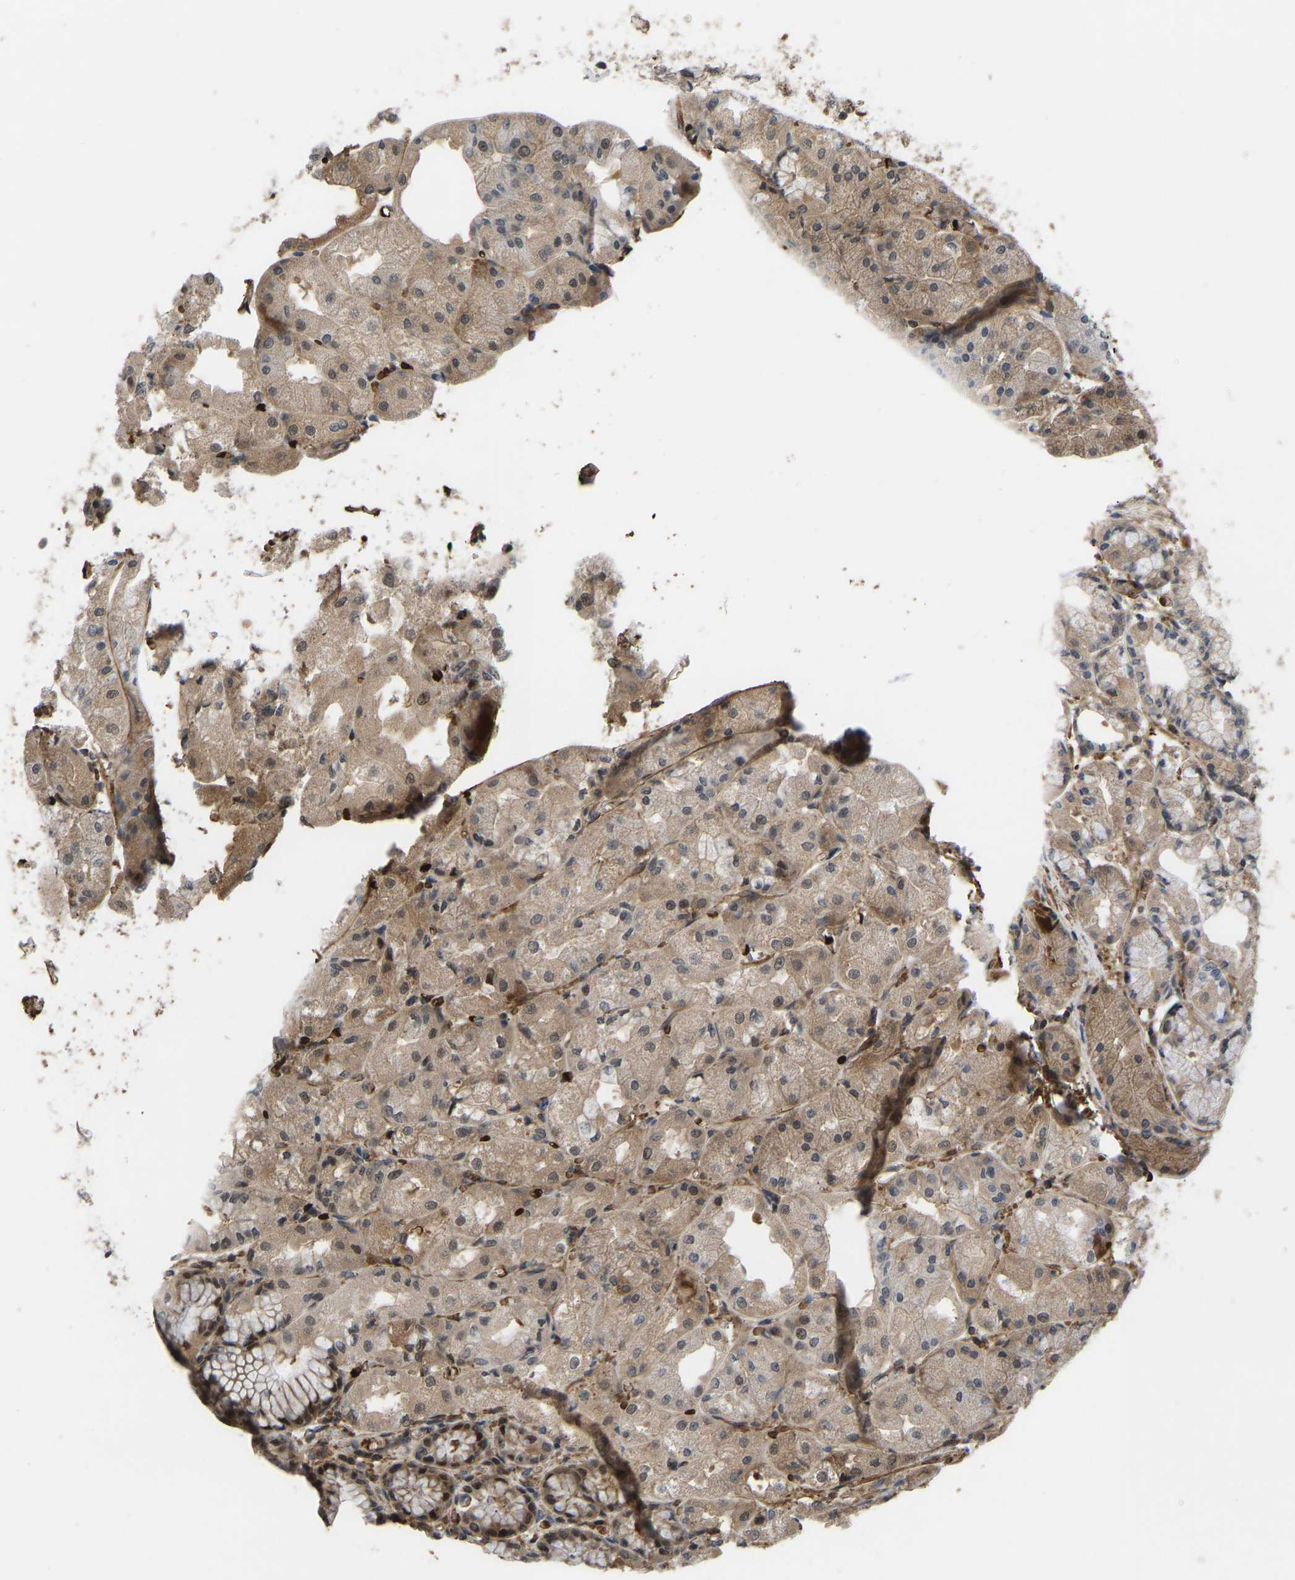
{"staining": {"intensity": "moderate", "quantity": ">75%", "location": "cytoplasmic/membranous,nuclear"}, "tissue": "stomach", "cell_type": "Glandular cells", "image_type": "normal", "snomed": [{"axis": "morphology", "description": "Normal tissue, NOS"}, {"axis": "topography", "description": "Stomach, upper"}], "caption": "A micrograph of stomach stained for a protein reveals moderate cytoplasmic/membranous,nuclear brown staining in glandular cells. The staining is performed using DAB (3,3'-diaminobenzidine) brown chromogen to label protein expression. The nuclei are counter-stained blue using hematoxylin.", "gene": "CYP7B1", "patient": {"sex": "male", "age": 72}}